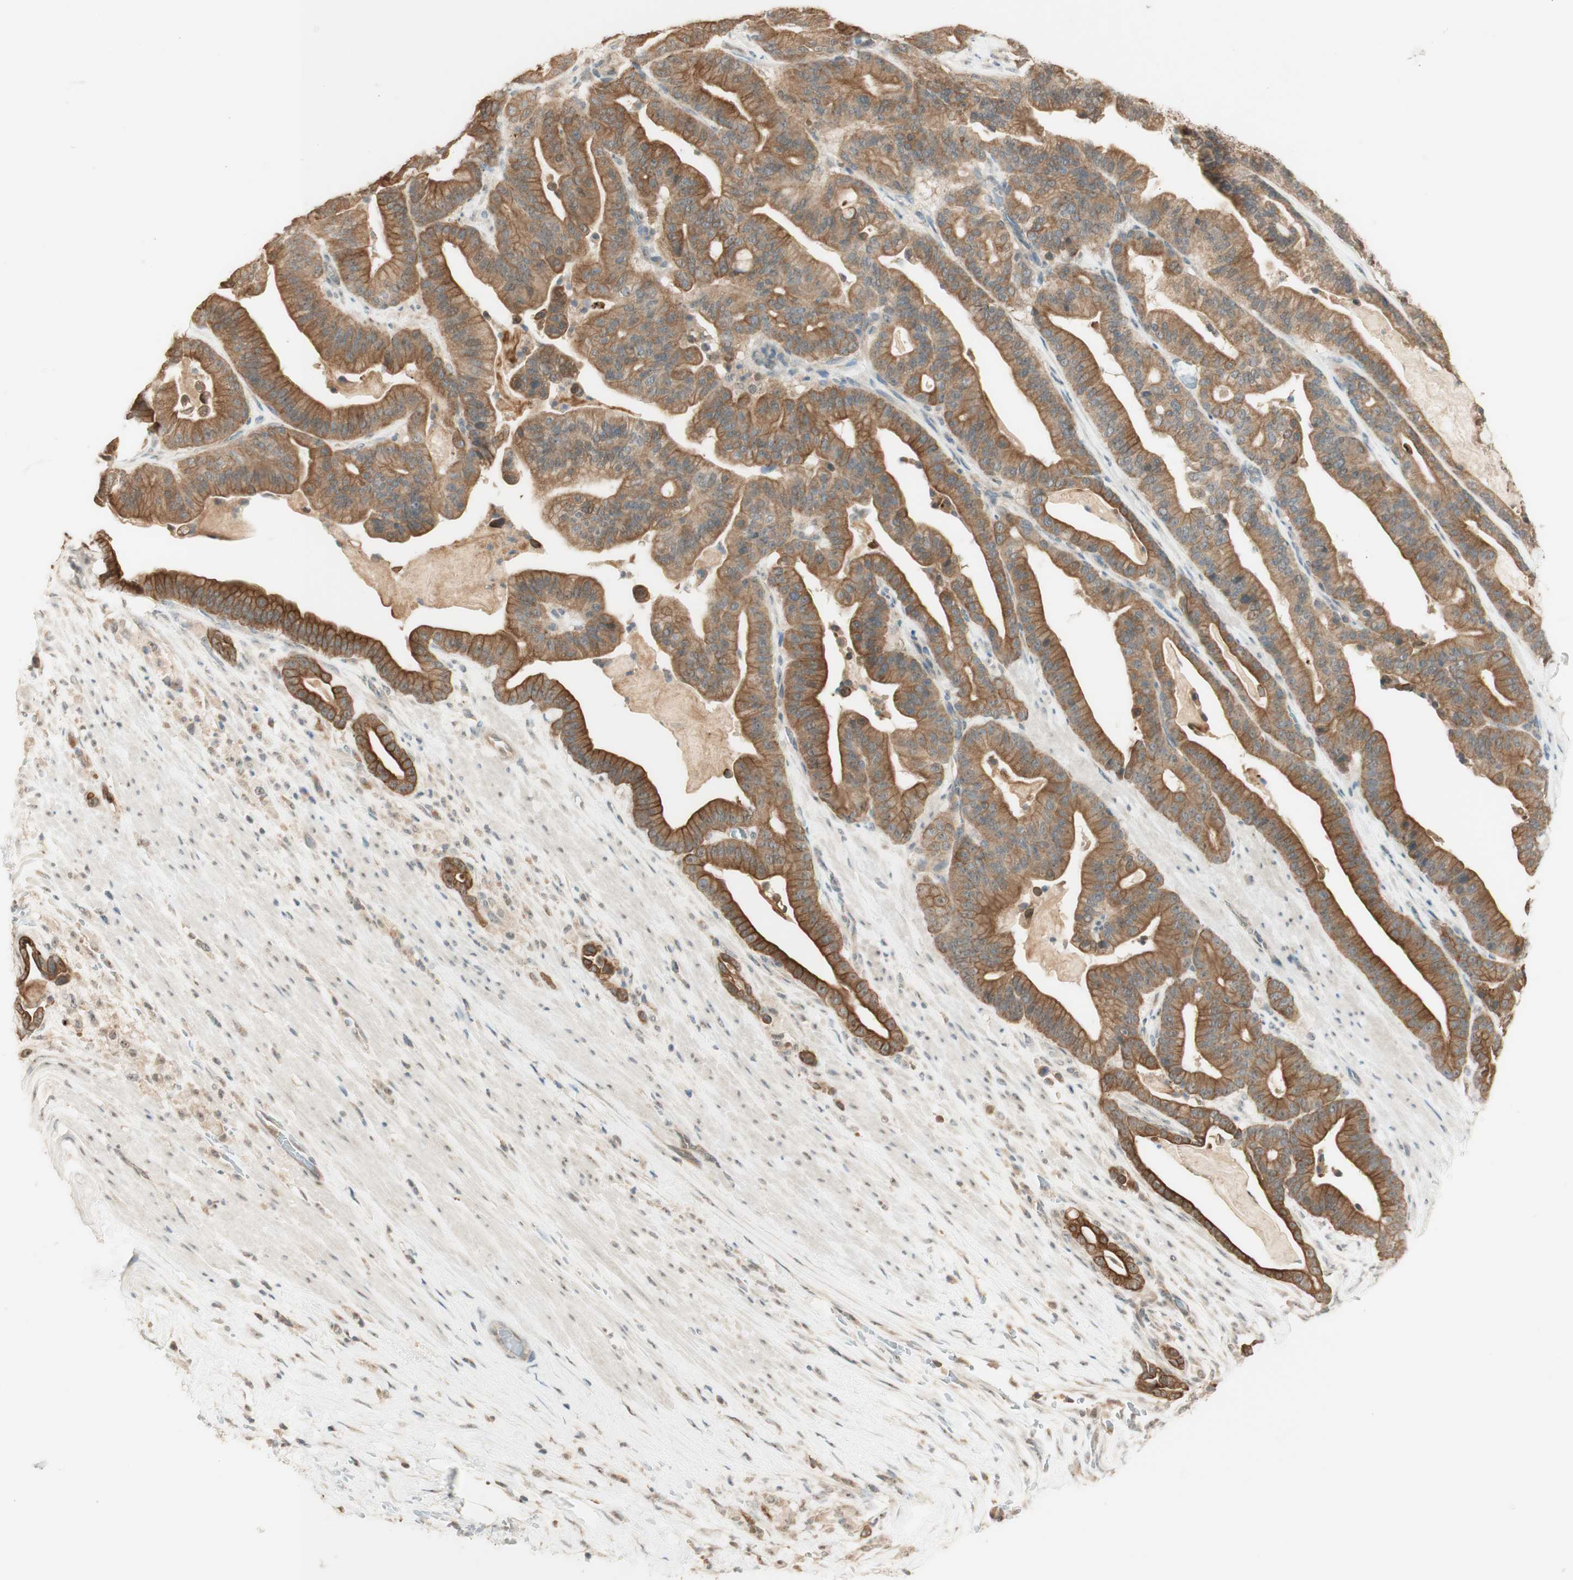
{"staining": {"intensity": "moderate", "quantity": ">75%", "location": "cytoplasmic/membranous"}, "tissue": "pancreatic cancer", "cell_type": "Tumor cells", "image_type": "cancer", "snomed": [{"axis": "morphology", "description": "Adenocarcinoma, NOS"}, {"axis": "topography", "description": "Pancreas"}], "caption": "Pancreatic cancer (adenocarcinoma) was stained to show a protein in brown. There is medium levels of moderate cytoplasmic/membranous positivity in approximately >75% of tumor cells.", "gene": "SPINT2", "patient": {"sex": "male", "age": 63}}